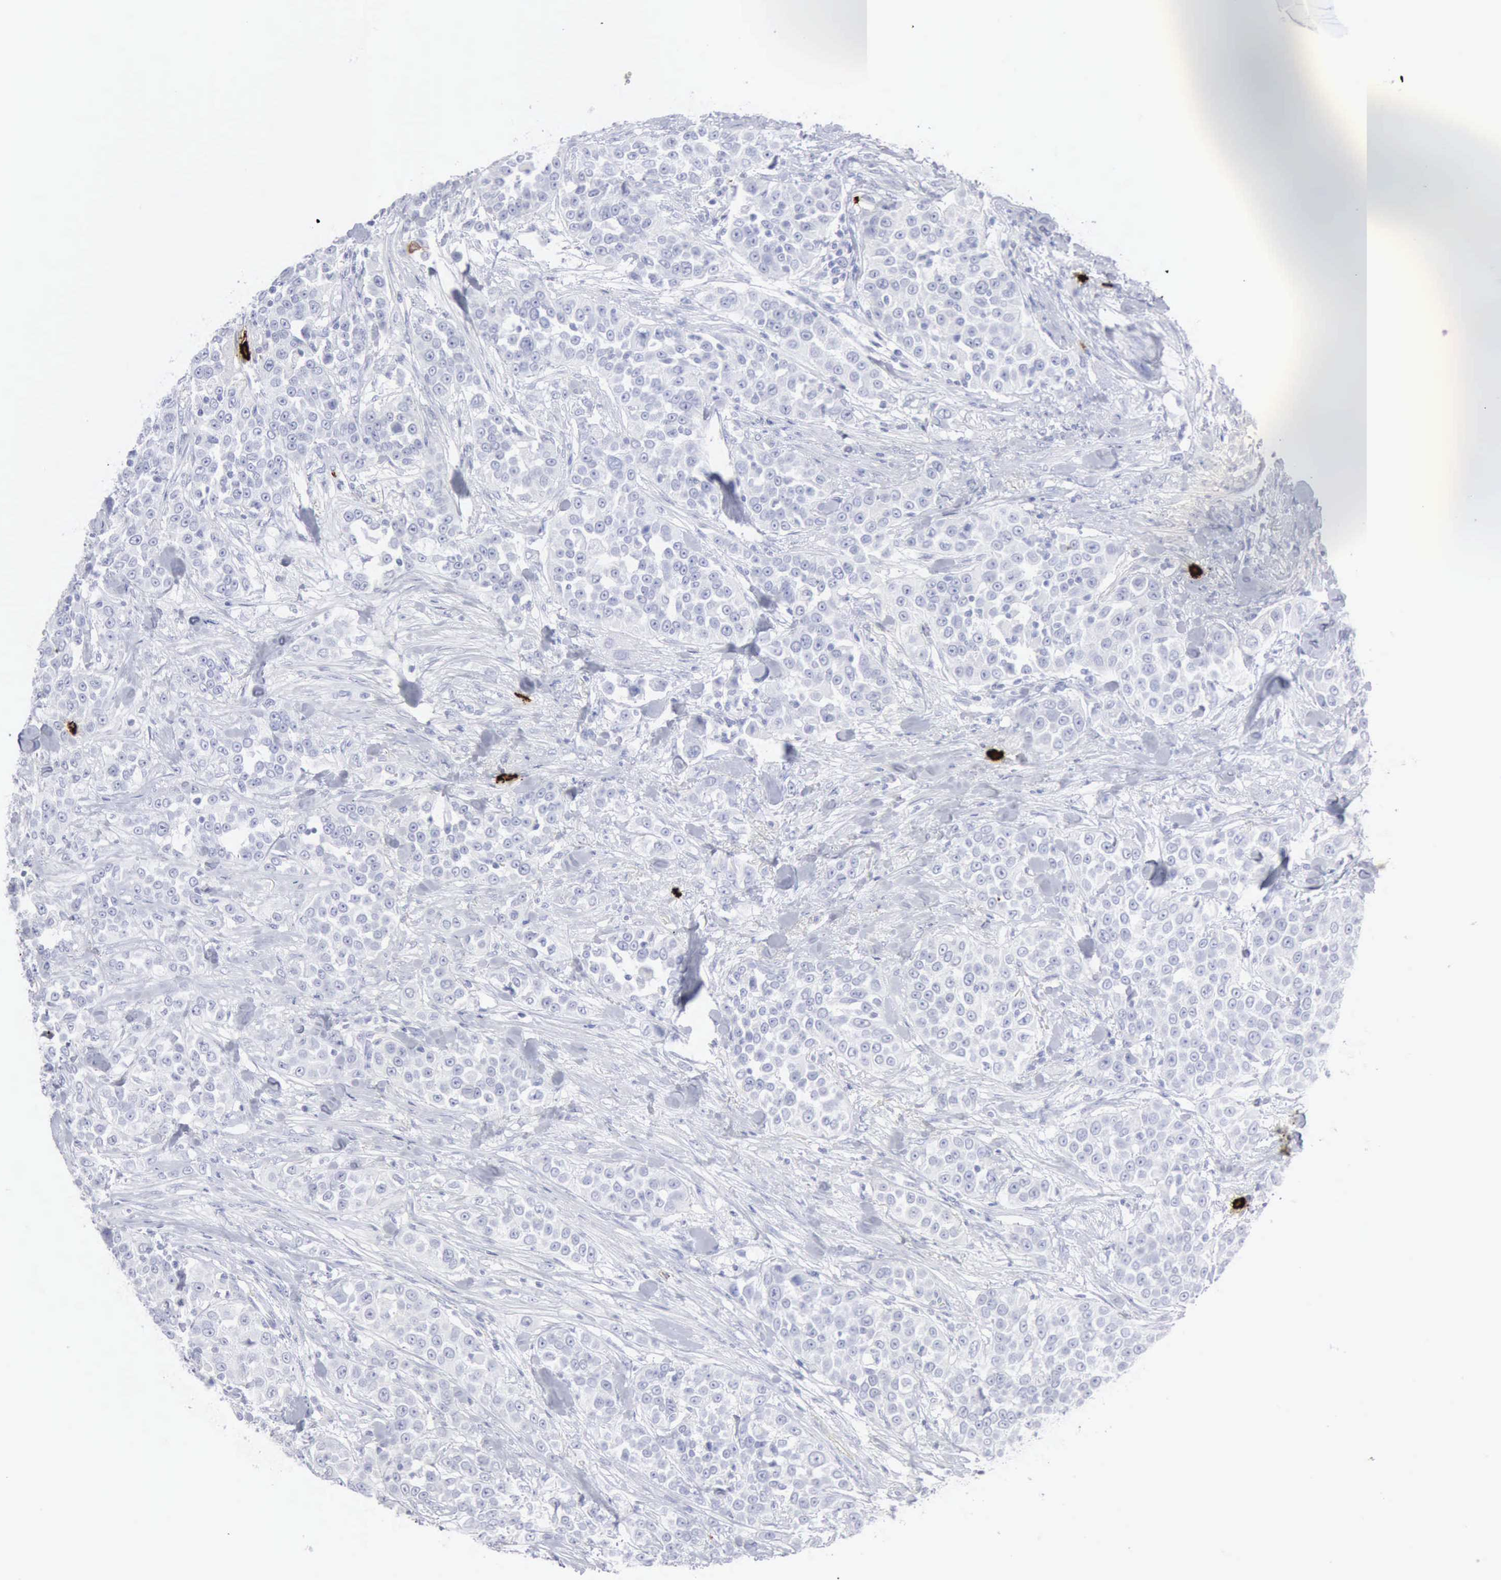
{"staining": {"intensity": "negative", "quantity": "none", "location": "none"}, "tissue": "urothelial cancer", "cell_type": "Tumor cells", "image_type": "cancer", "snomed": [{"axis": "morphology", "description": "Urothelial carcinoma, High grade"}, {"axis": "topography", "description": "Urinary bladder"}], "caption": "A high-resolution micrograph shows IHC staining of high-grade urothelial carcinoma, which reveals no significant staining in tumor cells.", "gene": "CMA1", "patient": {"sex": "female", "age": 80}}